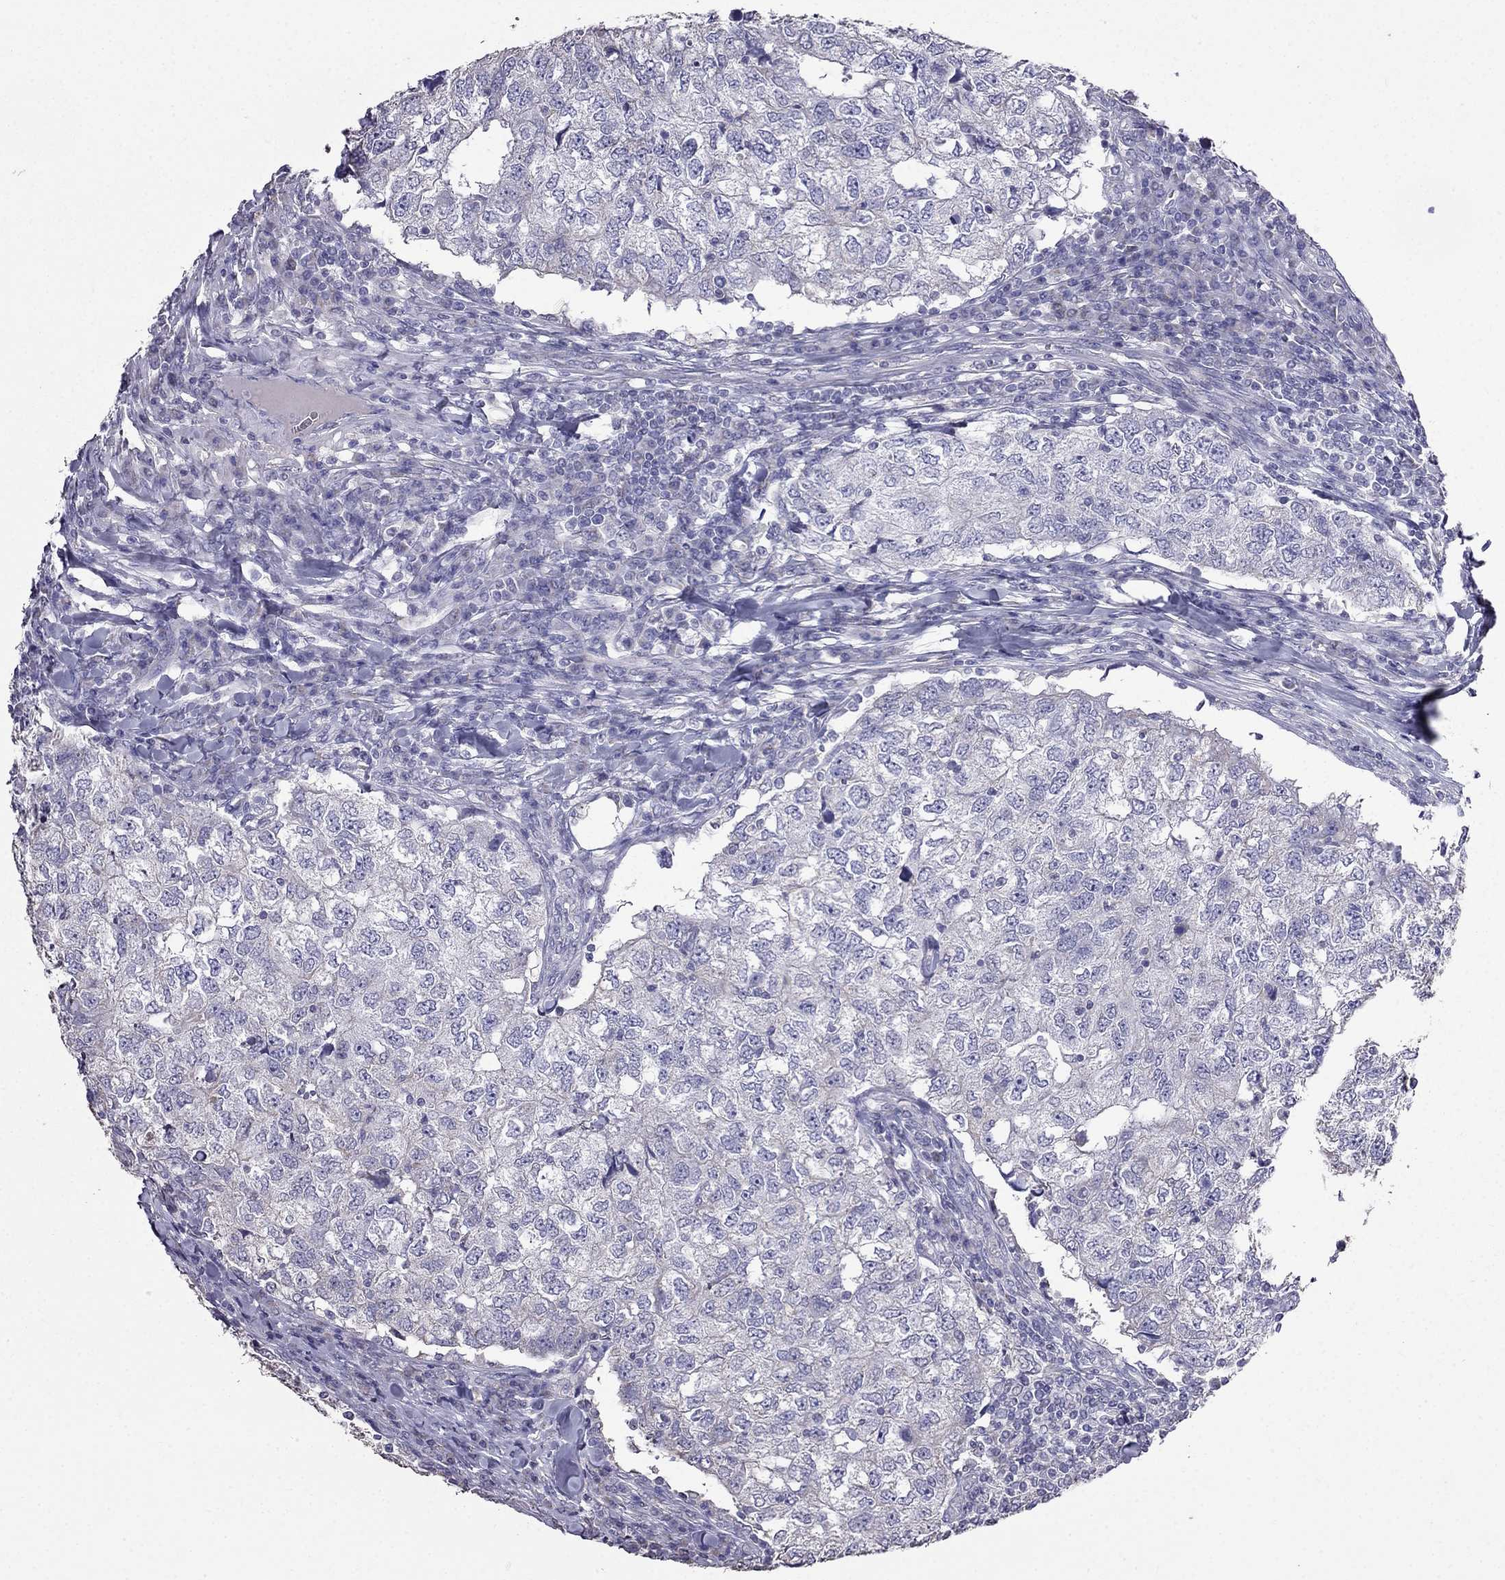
{"staining": {"intensity": "negative", "quantity": "none", "location": "none"}, "tissue": "breast cancer", "cell_type": "Tumor cells", "image_type": "cancer", "snomed": [{"axis": "morphology", "description": "Duct carcinoma"}, {"axis": "topography", "description": "Breast"}], "caption": "Photomicrograph shows no protein staining in tumor cells of infiltrating ductal carcinoma (breast) tissue.", "gene": "AK5", "patient": {"sex": "female", "age": 30}}